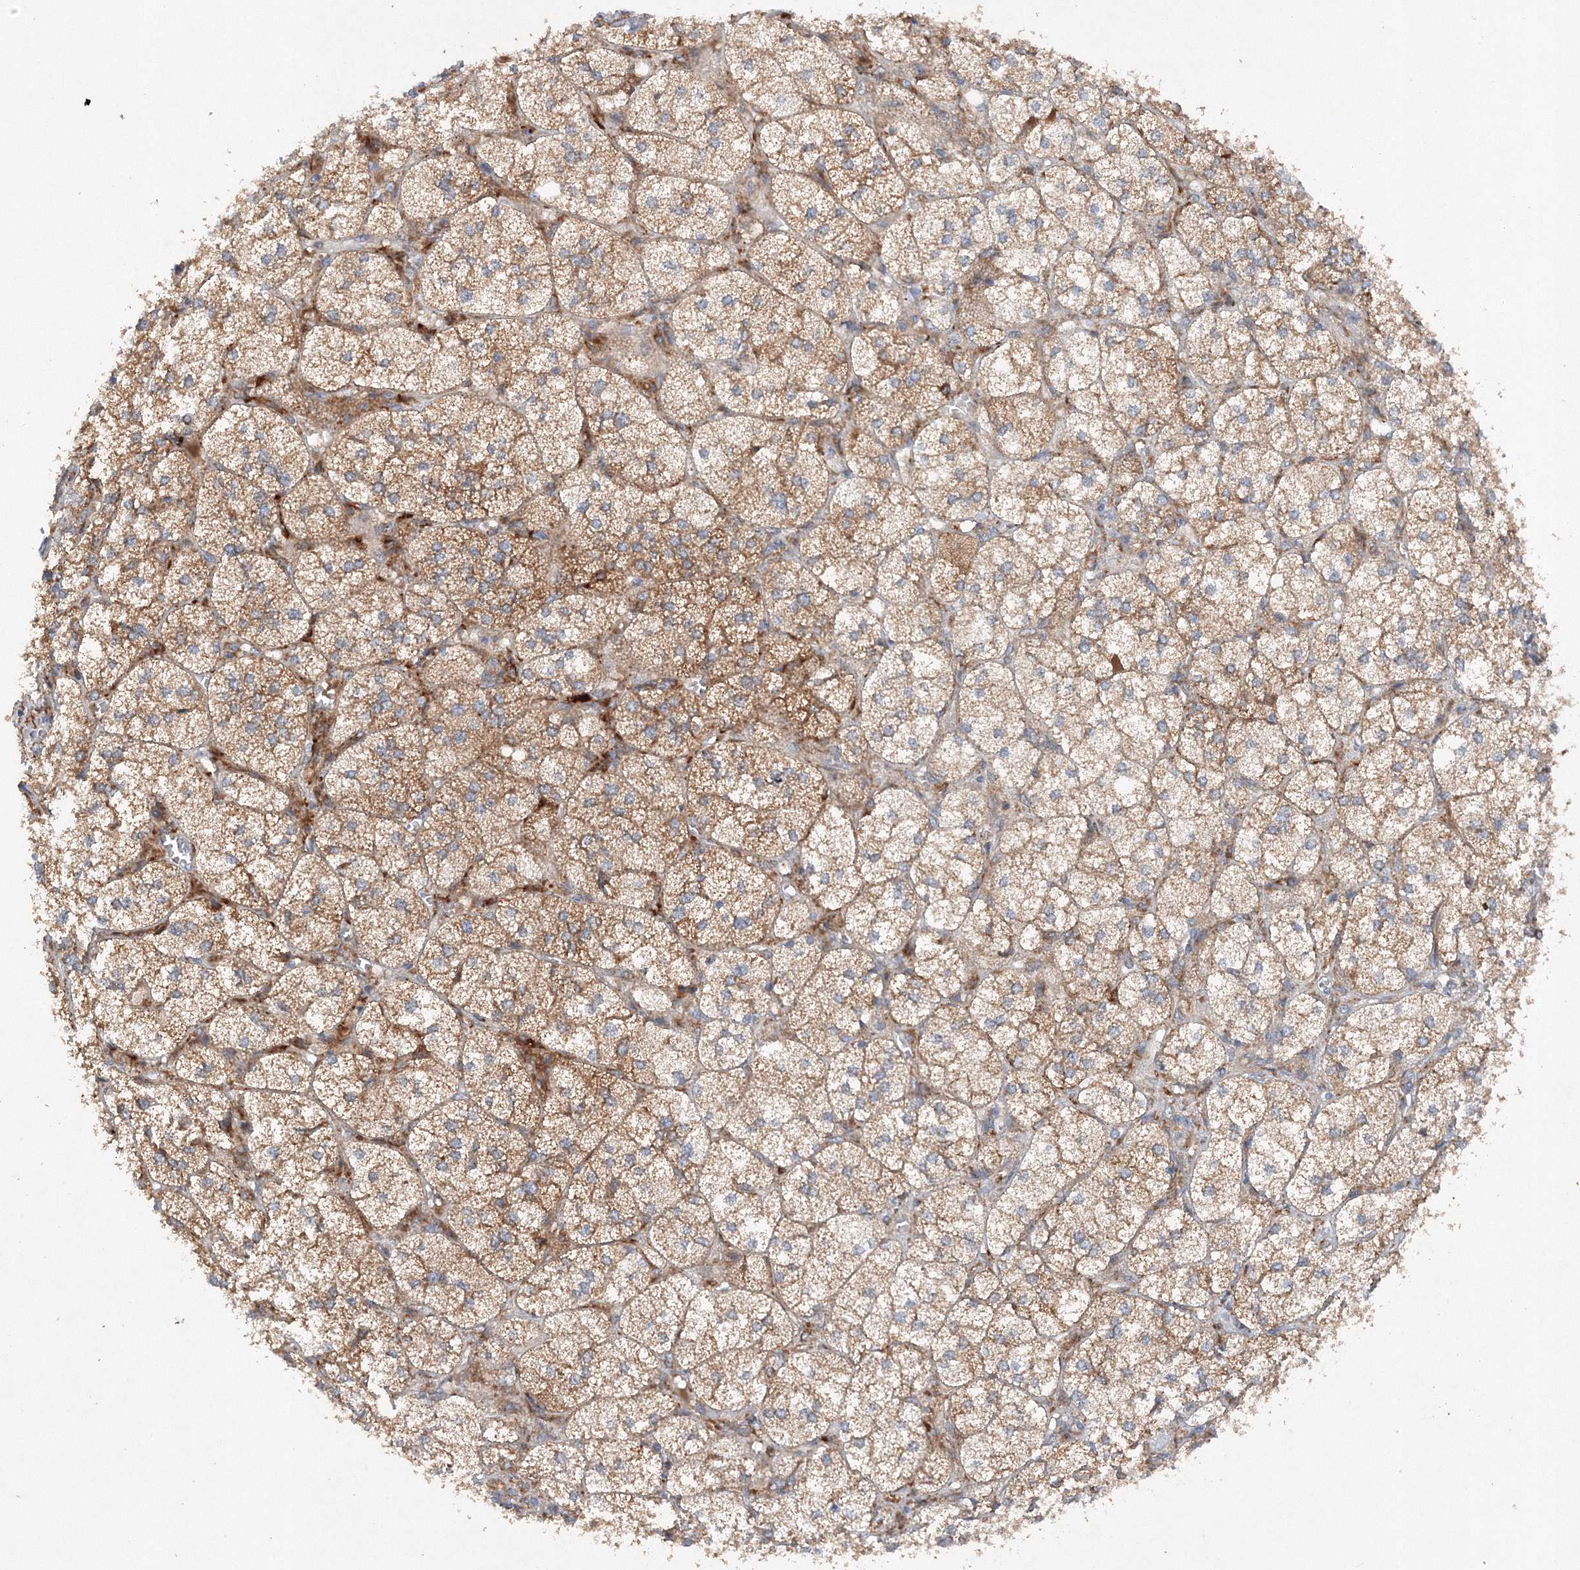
{"staining": {"intensity": "moderate", "quantity": ">75%", "location": "cytoplasmic/membranous"}, "tissue": "adrenal gland", "cell_type": "Glandular cells", "image_type": "normal", "snomed": [{"axis": "morphology", "description": "Normal tissue, NOS"}, {"axis": "topography", "description": "Adrenal gland"}], "caption": "Glandular cells reveal moderate cytoplasmic/membranous expression in about >75% of cells in normal adrenal gland. (DAB IHC with brightfield microscopy, high magnification).", "gene": "SLC36A1", "patient": {"sex": "female", "age": 61}}